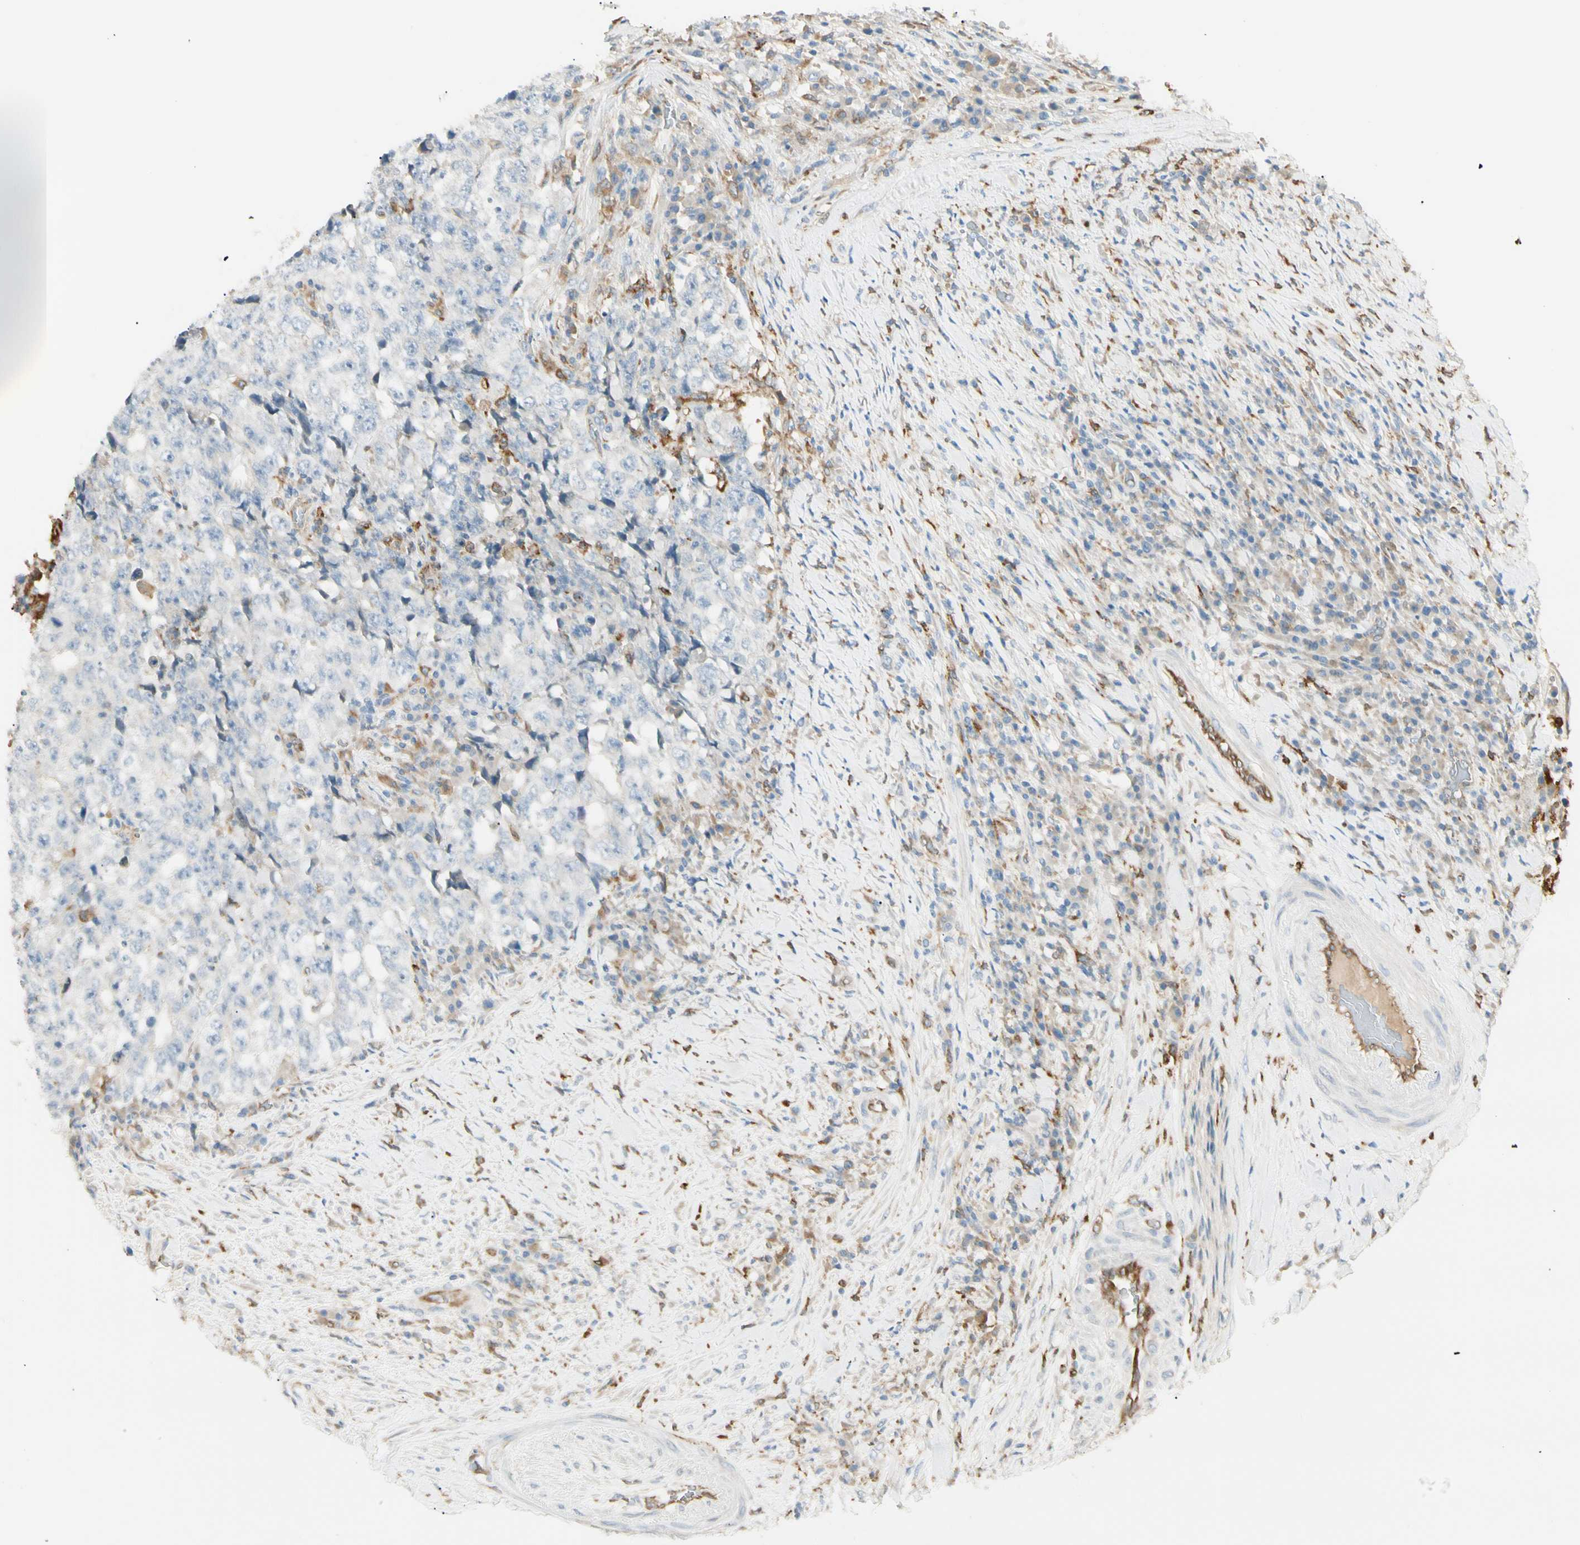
{"staining": {"intensity": "negative", "quantity": "none", "location": "none"}, "tissue": "testis cancer", "cell_type": "Tumor cells", "image_type": "cancer", "snomed": [{"axis": "morphology", "description": "Necrosis, NOS"}, {"axis": "morphology", "description": "Carcinoma, Embryonal, NOS"}, {"axis": "topography", "description": "Testis"}], "caption": "Tumor cells are negative for protein expression in human testis cancer (embryonal carcinoma).", "gene": "LPCAT2", "patient": {"sex": "male", "age": 19}}